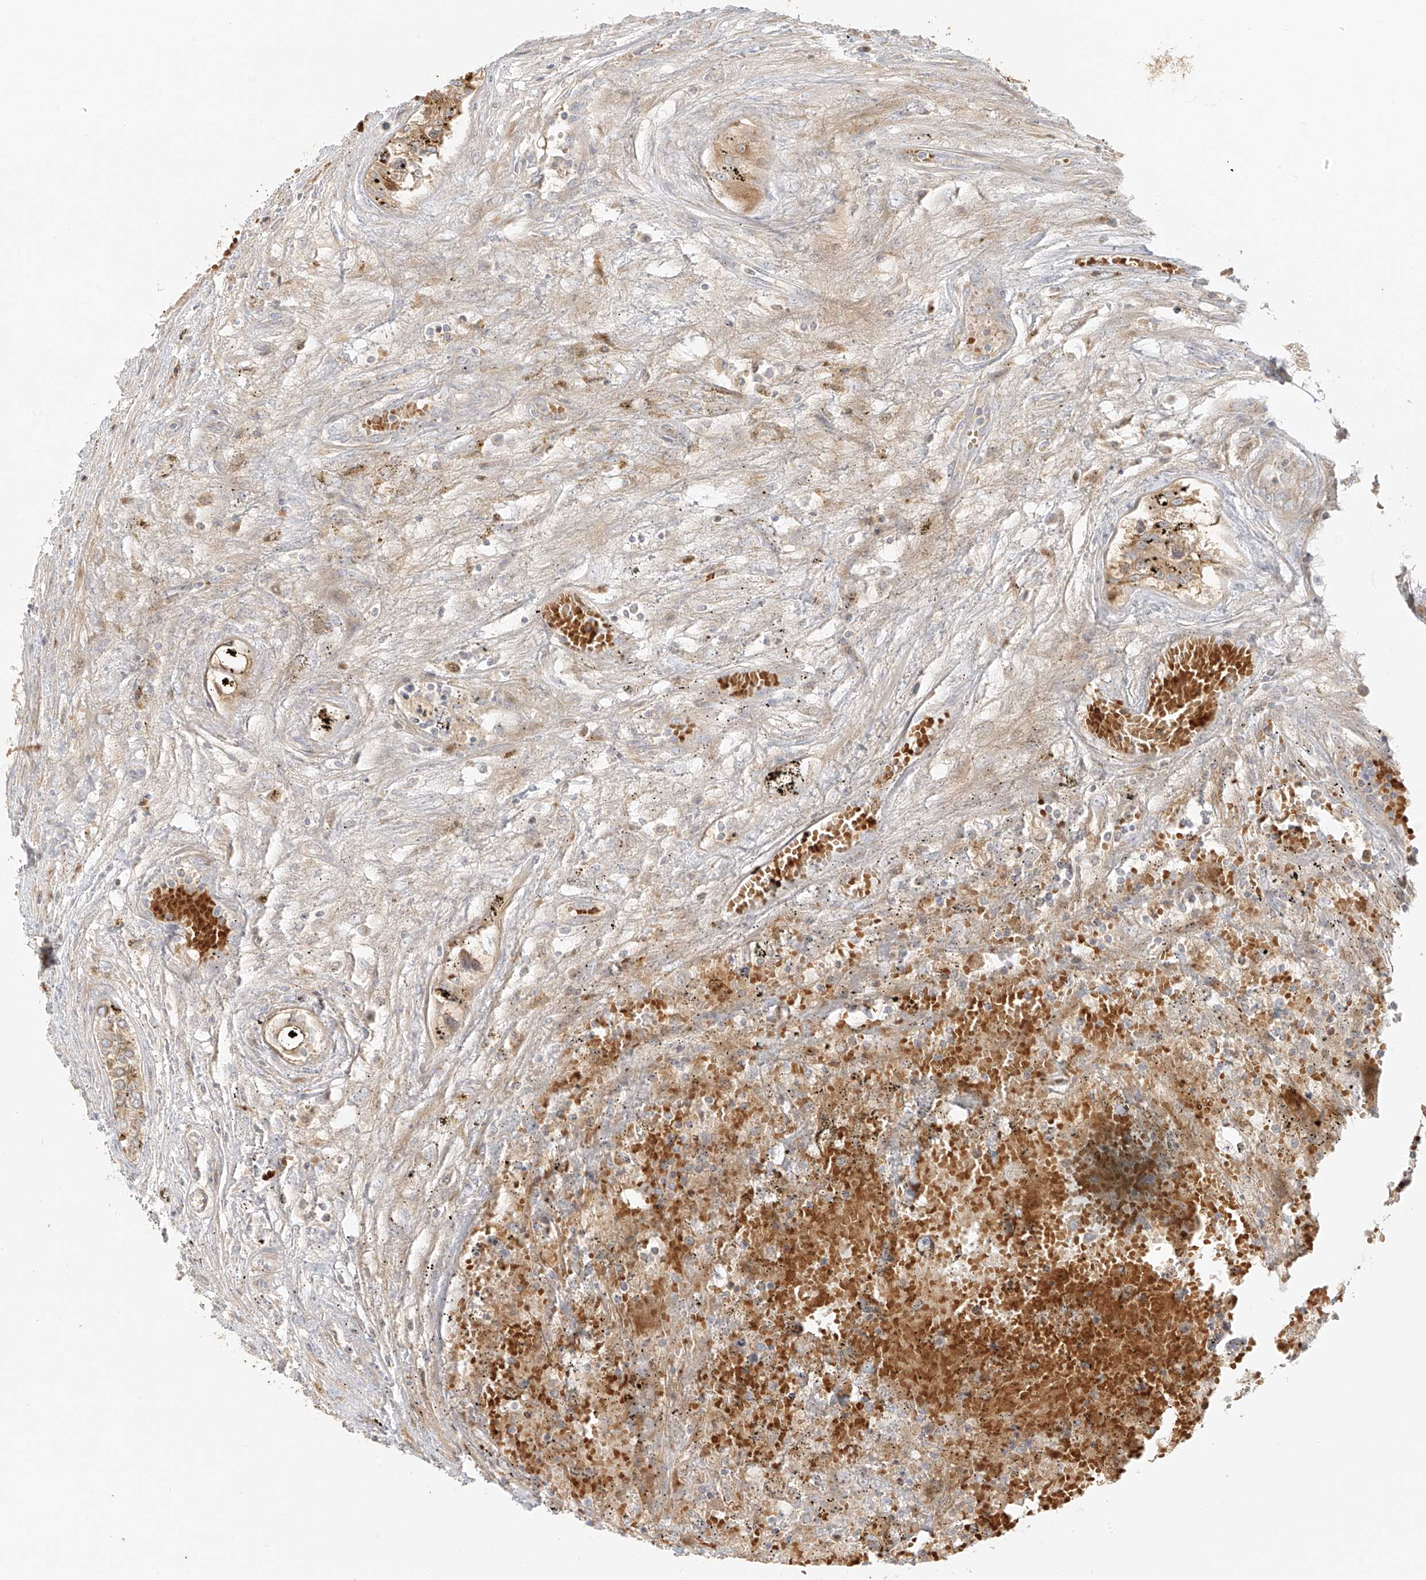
{"staining": {"intensity": "negative", "quantity": "none", "location": "none"}, "tissue": "testis cancer", "cell_type": "Tumor cells", "image_type": "cancer", "snomed": [{"axis": "morphology", "description": "Carcinoma, Embryonal, NOS"}, {"axis": "topography", "description": "Testis"}], "caption": "A micrograph of testis cancer stained for a protein shows no brown staining in tumor cells.", "gene": "MIPEP", "patient": {"sex": "male", "age": 25}}